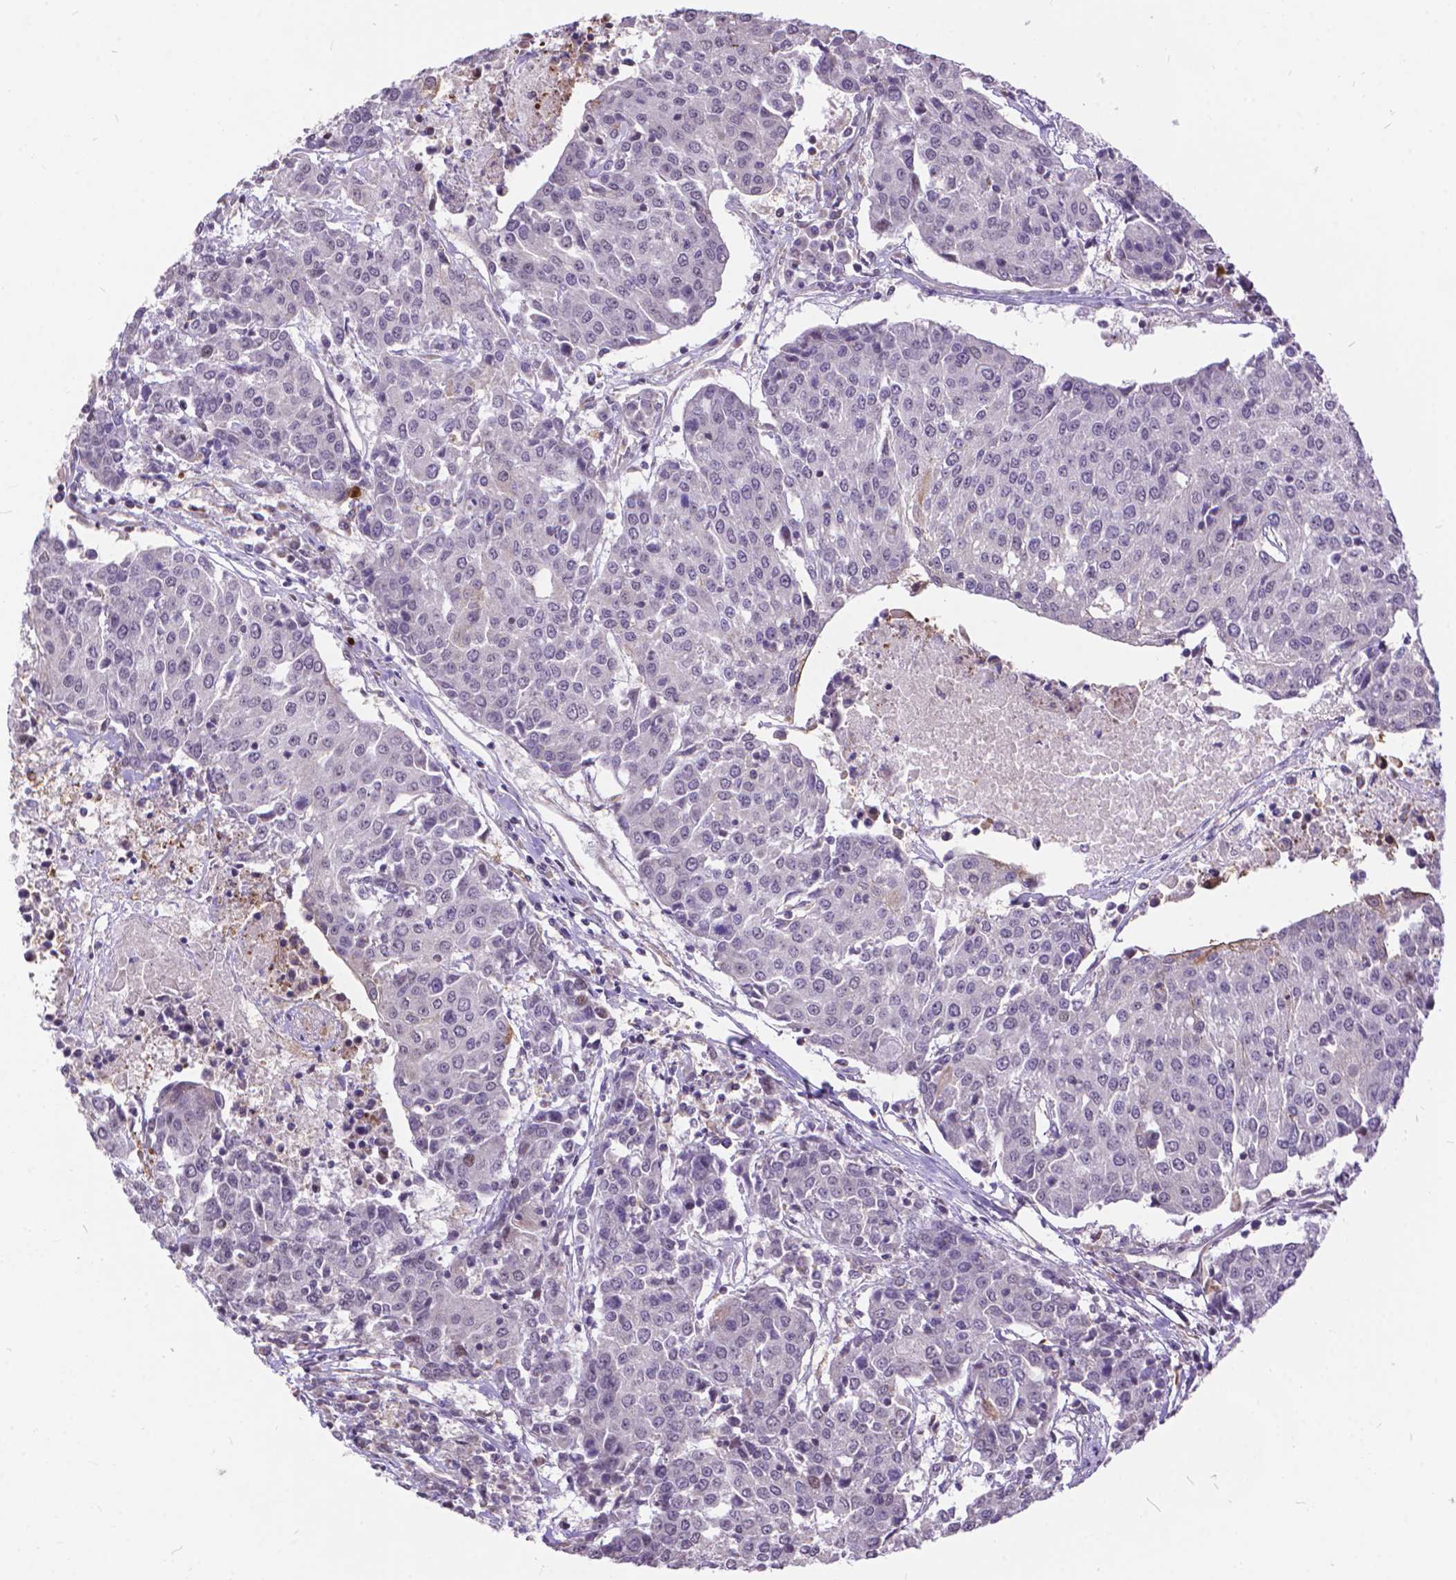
{"staining": {"intensity": "negative", "quantity": "none", "location": "none"}, "tissue": "urothelial cancer", "cell_type": "Tumor cells", "image_type": "cancer", "snomed": [{"axis": "morphology", "description": "Urothelial carcinoma, High grade"}, {"axis": "topography", "description": "Urinary bladder"}], "caption": "Urothelial carcinoma (high-grade) stained for a protein using immunohistochemistry shows no staining tumor cells.", "gene": "TMEM135", "patient": {"sex": "female", "age": 85}}